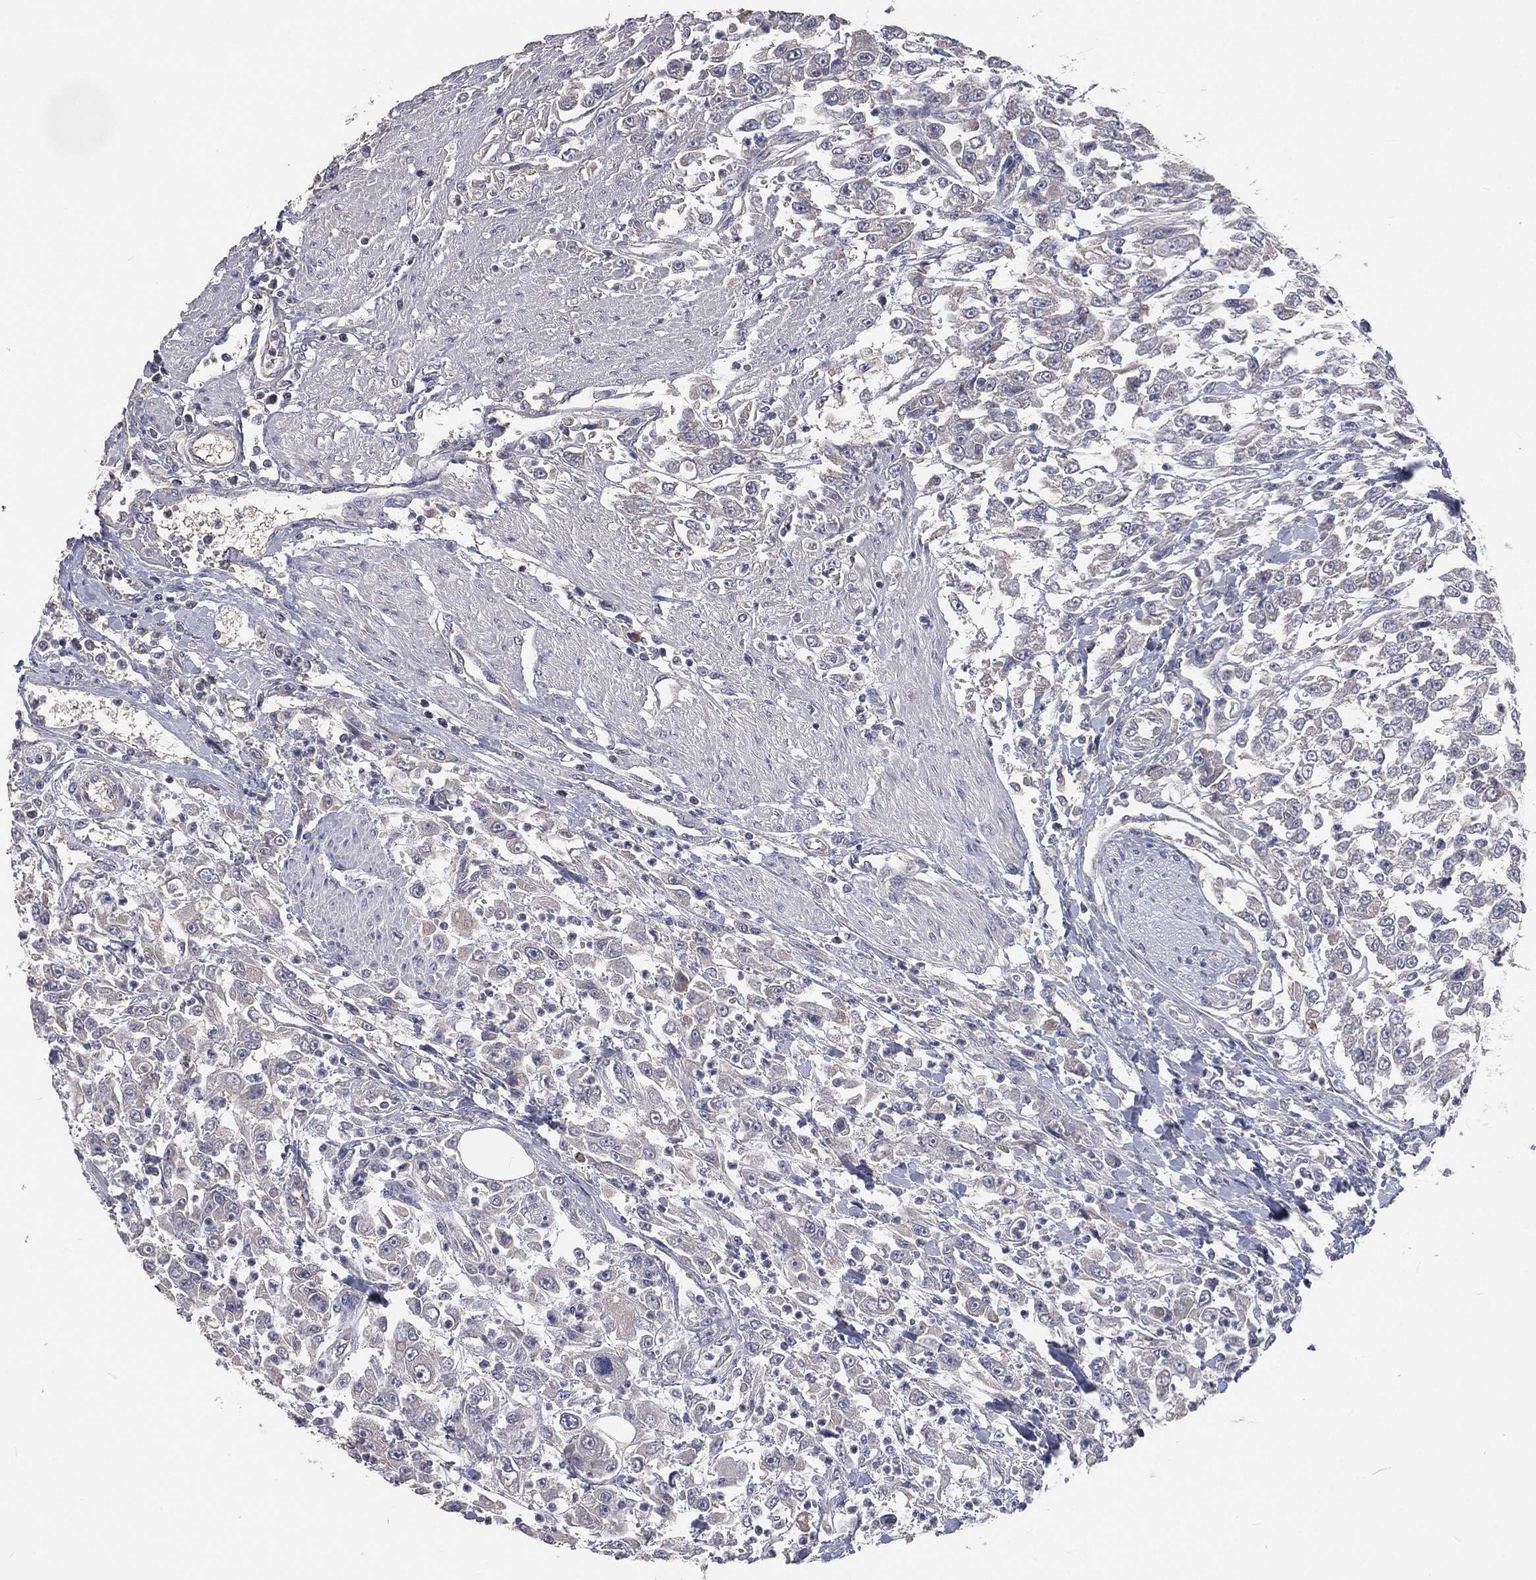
{"staining": {"intensity": "negative", "quantity": "none", "location": "none"}, "tissue": "urothelial cancer", "cell_type": "Tumor cells", "image_type": "cancer", "snomed": [{"axis": "morphology", "description": "Urothelial carcinoma, High grade"}, {"axis": "topography", "description": "Urinary bladder"}], "caption": "Tumor cells show no significant protein expression in high-grade urothelial carcinoma.", "gene": "CROCC", "patient": {"sex": "male", "age": 46}}